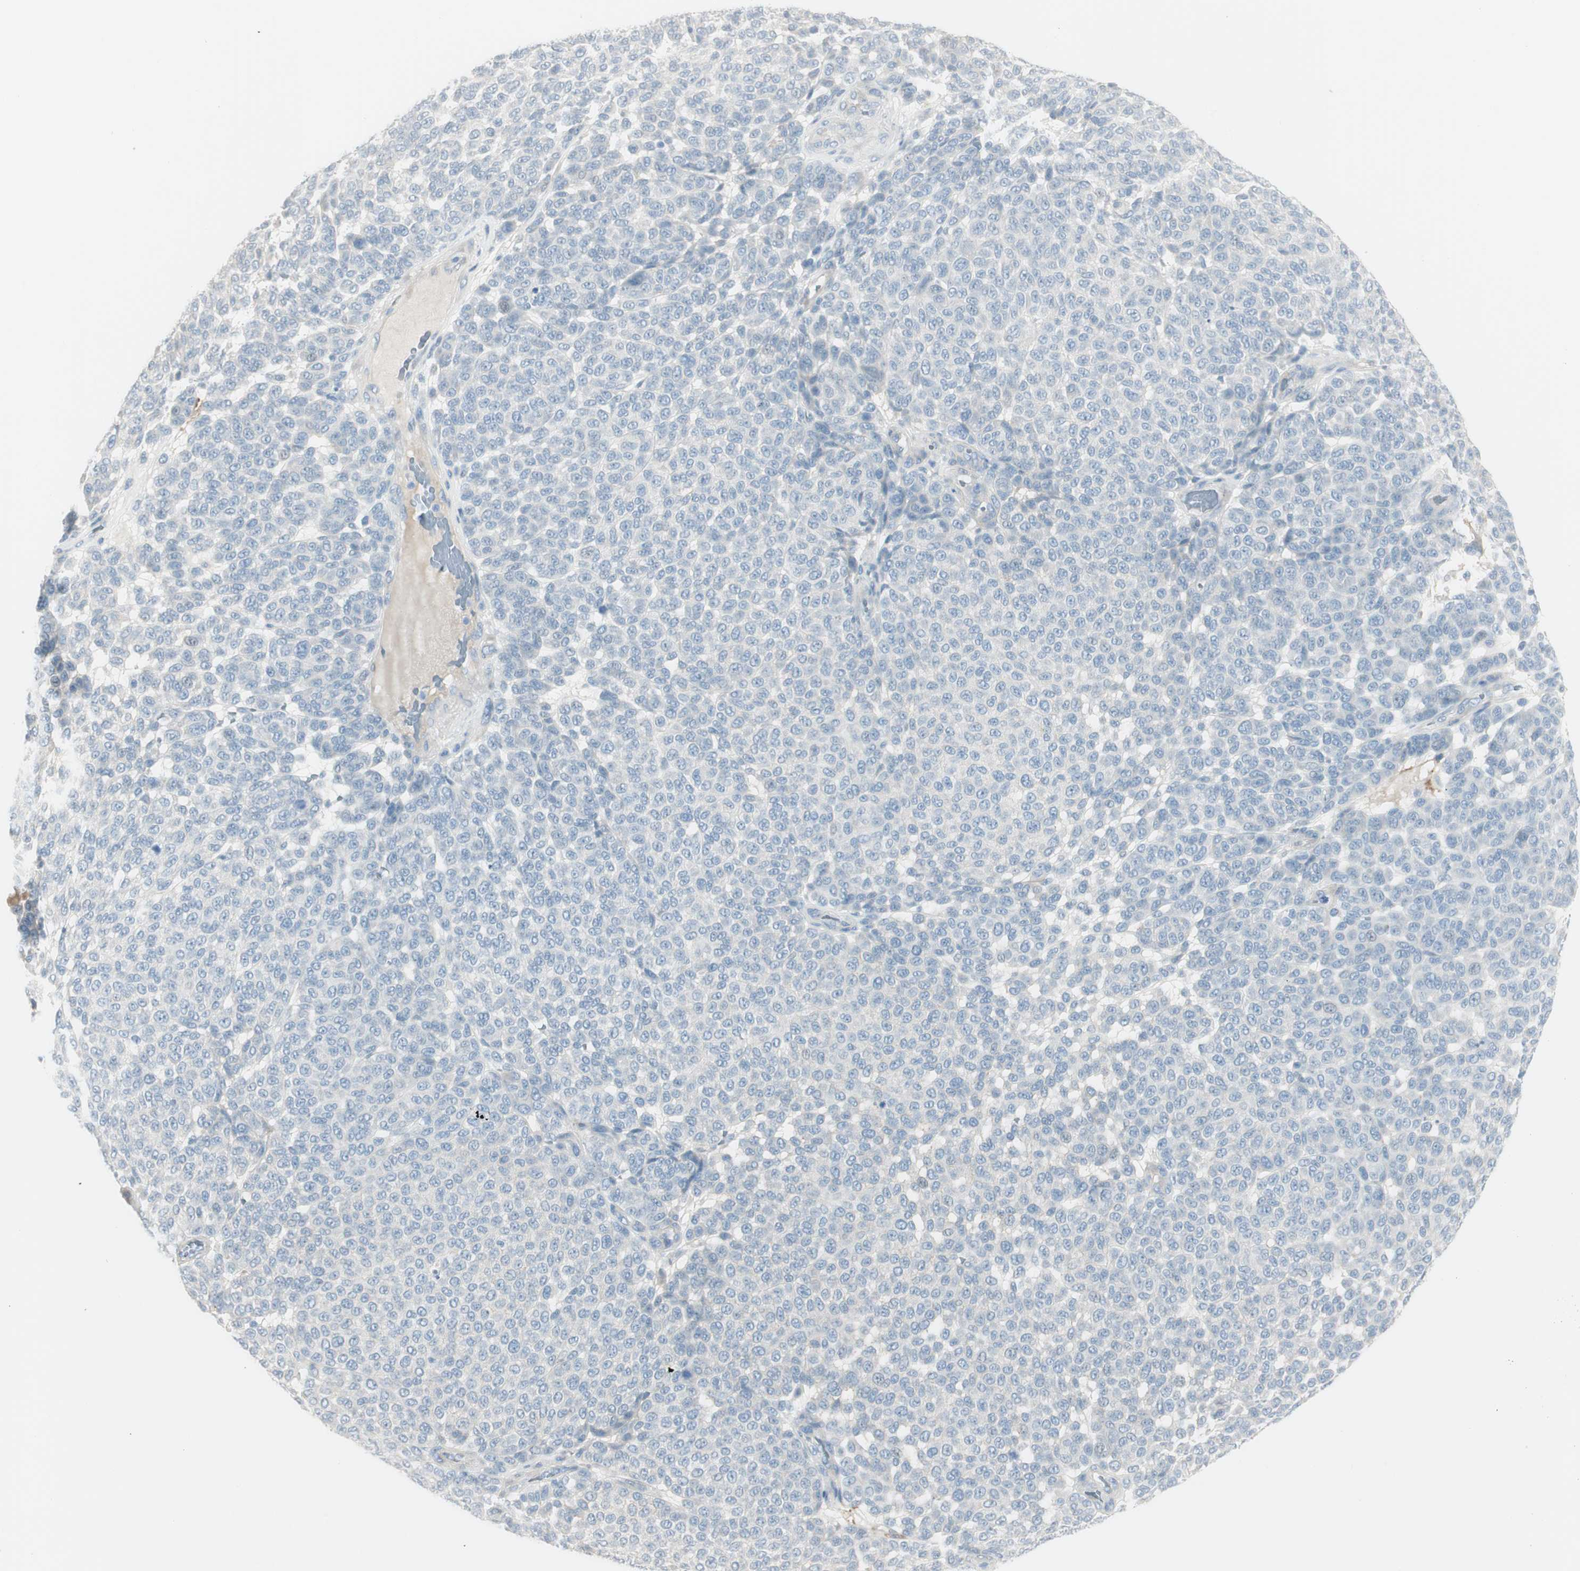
{"staining": {"intensity": "negative", "quantity": "none", "location": "none"}, "tissue": "melanoma", "cell_type": "Tumor cells", "image_type": "cancer", "snomed": [{"axis": "morphology", "description": "Malignant melanoma, NOS"}, {"axis": "topography", "description": "Skin"}], "caption": "High magnification brightfield microscopy of malignant melanoma stained with DAB (3,3'-diaminobenzidine) (brown) and counterstained with hematoxylin (blue): tumor cells show no significant staining. Nuclei are stained in blue.", "gene": "CACNA2D1", "patient": {"sex": "male", "age": 59}}